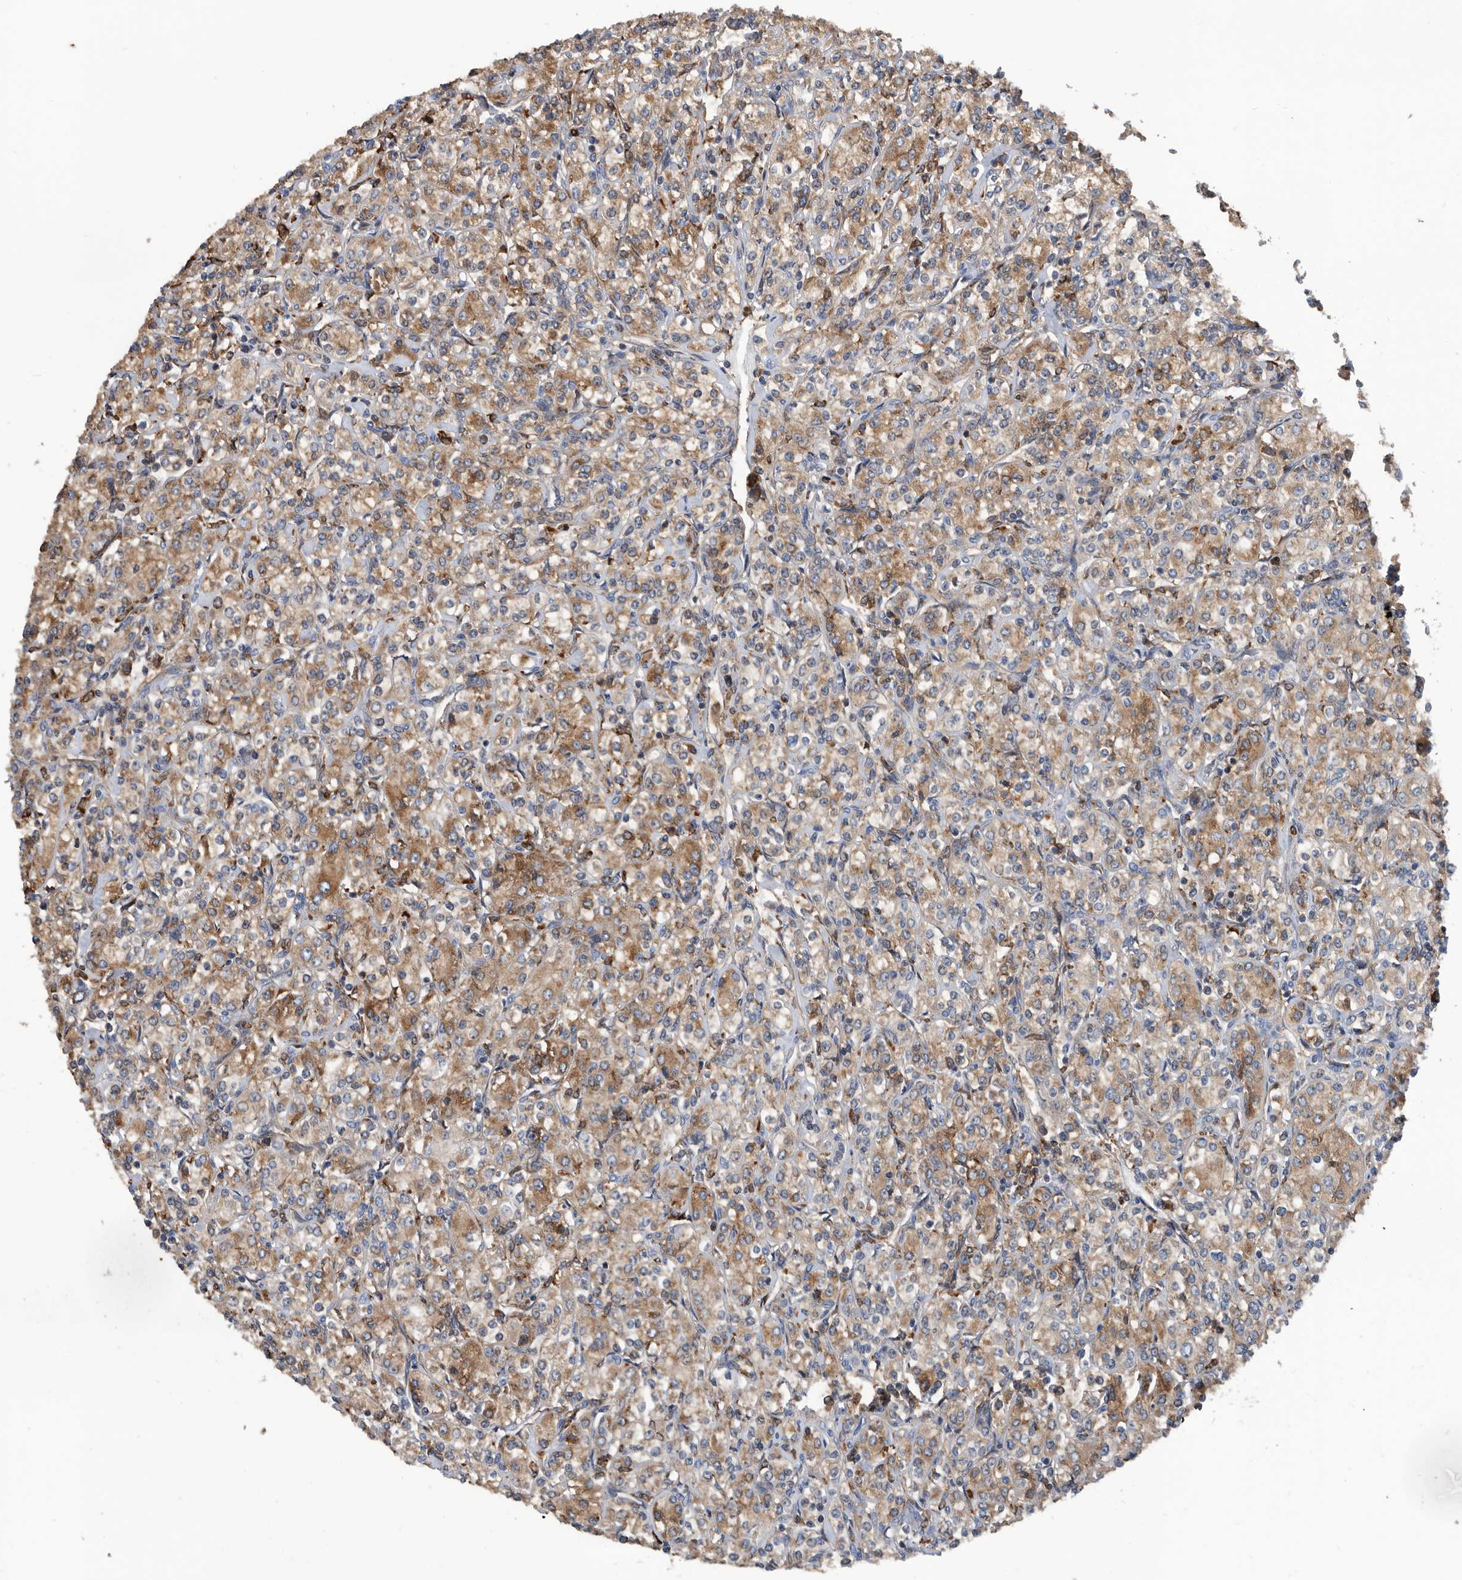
{"staining": {"intensity": "moderate", "quantity": ">75%", "location": "cytoplasmic/membranous"}, "tissue": "renal cancer", "cell_type": "Tumor cells", "image_type": "cancer", "snomed": [{"axis": "morphology", "description": "Adenocarcinoma, NOS"}, {"axis": "topography", "description": "Kidney"}], "caption": "Renal cancer tissue displays moderate cytoplasmic/membranous staining in about >75% of tumor cells Immunohistochemistry (ihc) stains the protein in brown and the nuclei are stained blue.", "gene": "ATAD2", "patient": {"sex": "male", "age": 77}}